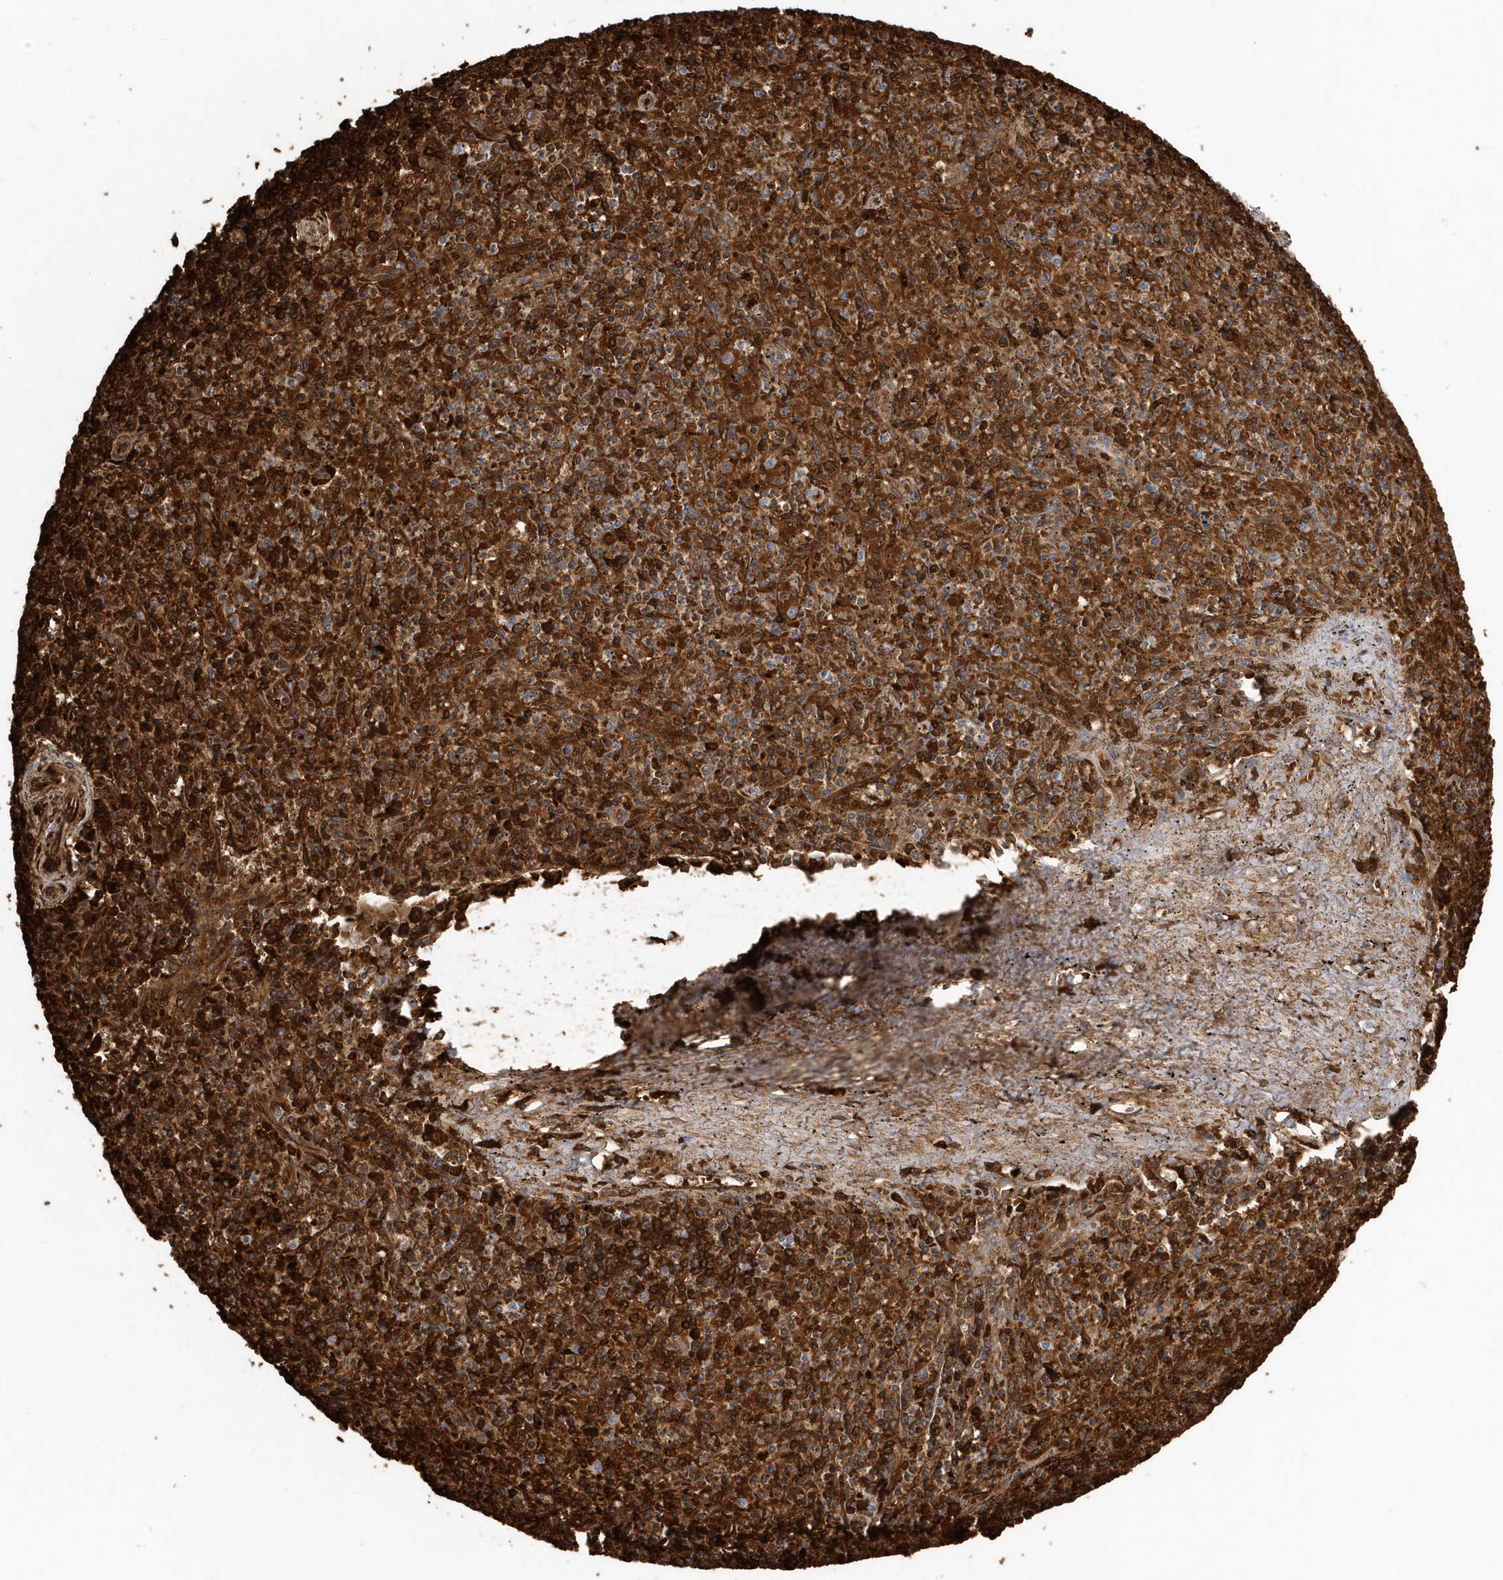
{"staining": {"intensity": "strong", "quantity": "25%-75%", "location": "cytoplasmic/membranous"}, "tissue": "spleen", "cell_type": "Cells in red pulp", "image_type": "normal", "snomed": [{"axis": "morphology", "description": "Normal tissue, NOS"}, {"axis": "topography", "description": "Spleen"}], "caption": "Human spleen stained with a brown dye shows strong cytoplasmic/membranous positive expression in about 25%-75% of cells in red pulp.", "gene": "HBA2", "patient": {"sex": "male", "age": 72}}